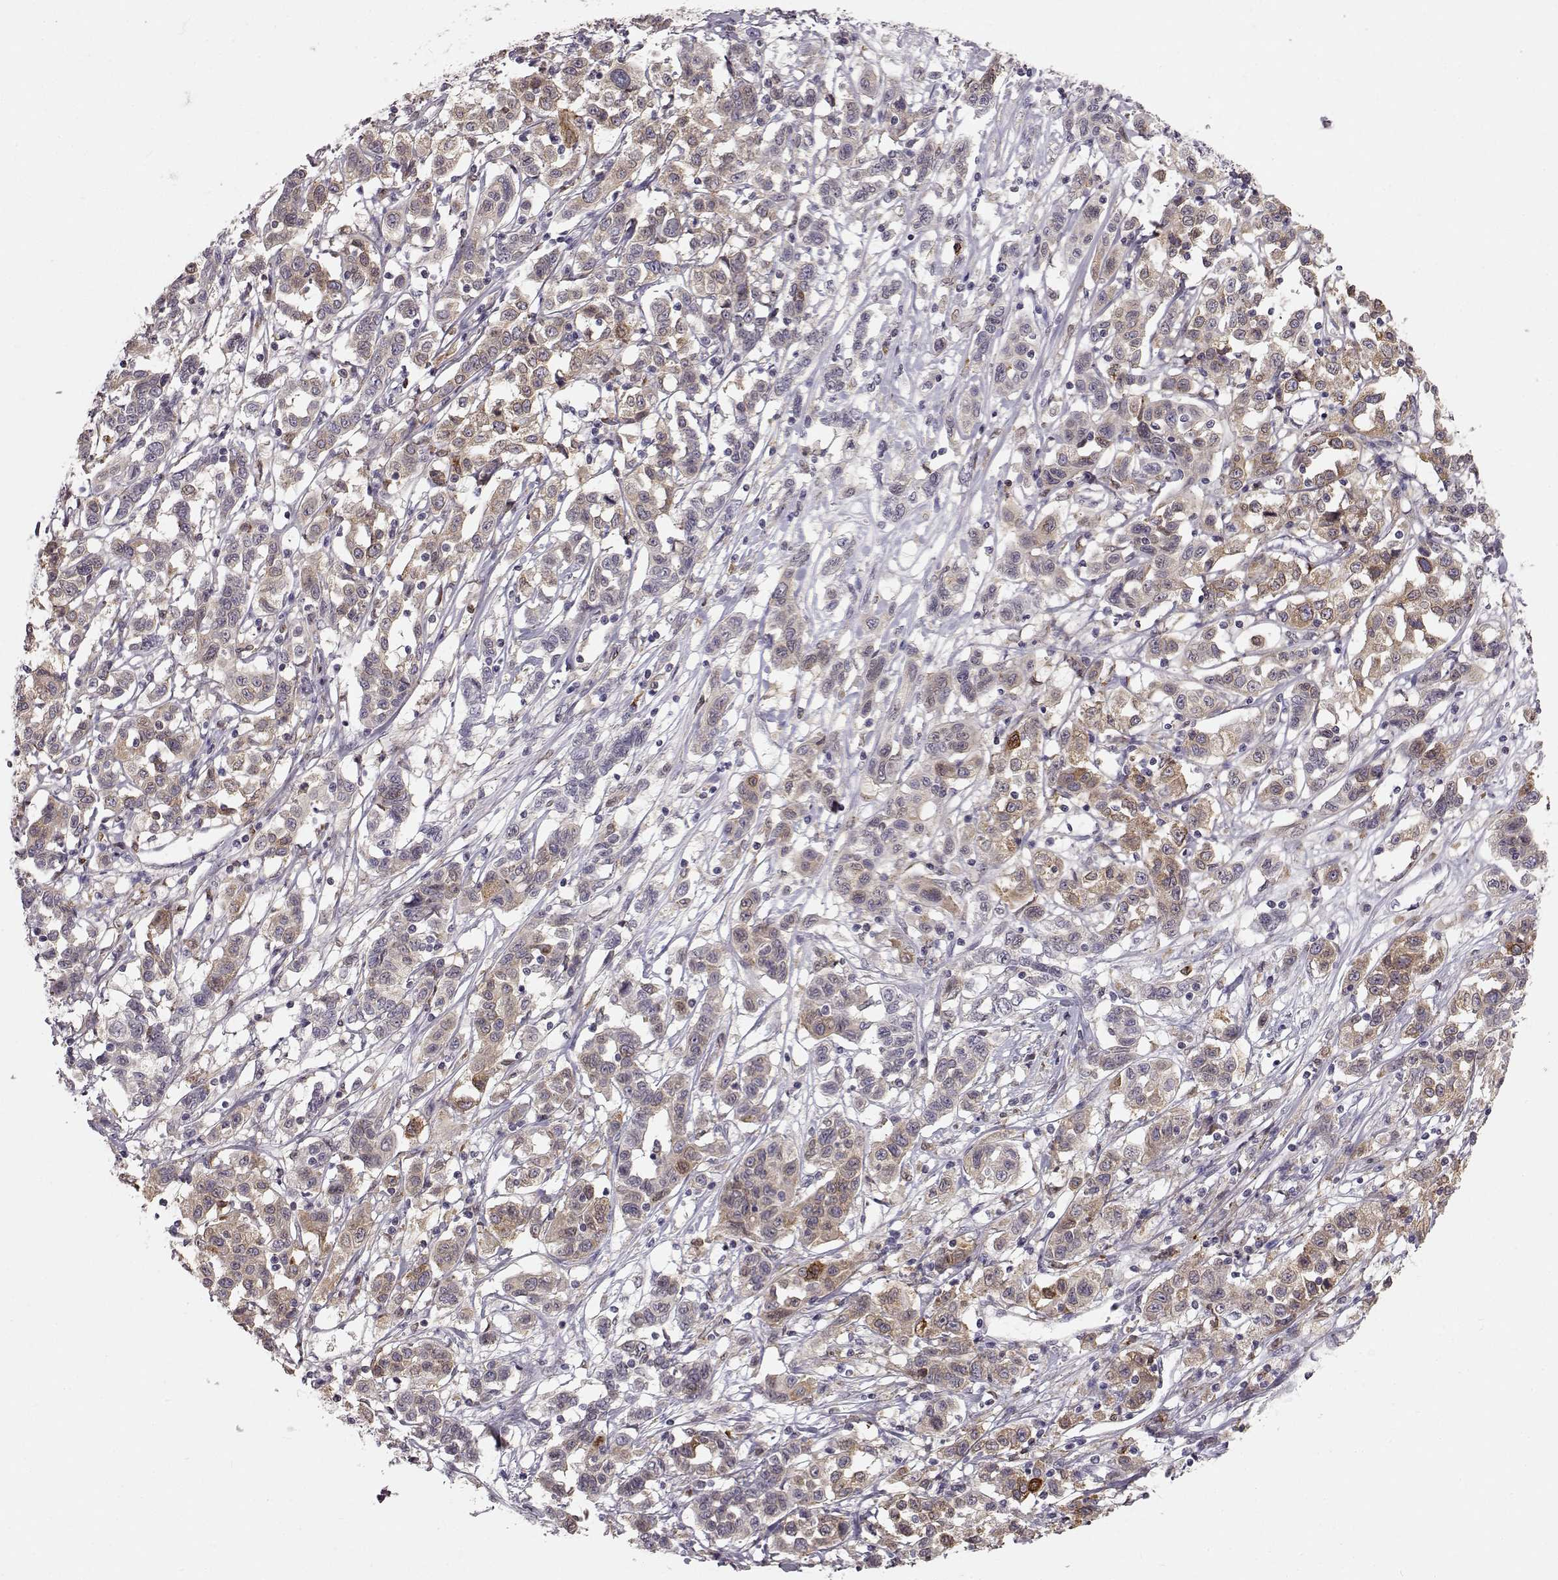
{"staining": {"intensity": "weak", "quantity": ">75%", "location": "cytoplasmic/membranous"}, "tissue": "liver cancer", "cell_type": "Tumor cells", "image_type": "cancer", "snomed": [{"axis": "morphology", "description": "Adenocarcinoma, NOS"}, {"axis": "morphology", "description": "Cholangiocarcinoma"}, {"axis": "topography", "description": "Liver"}], "caption": "Immunohistochemical staining of human liver cancer displays low levels of weak cytoplasmic/membranous positivity in approximately >75% of tumor cells.", "gene": "SPAG17", "patient": {"sex": "male", "age": 64}}